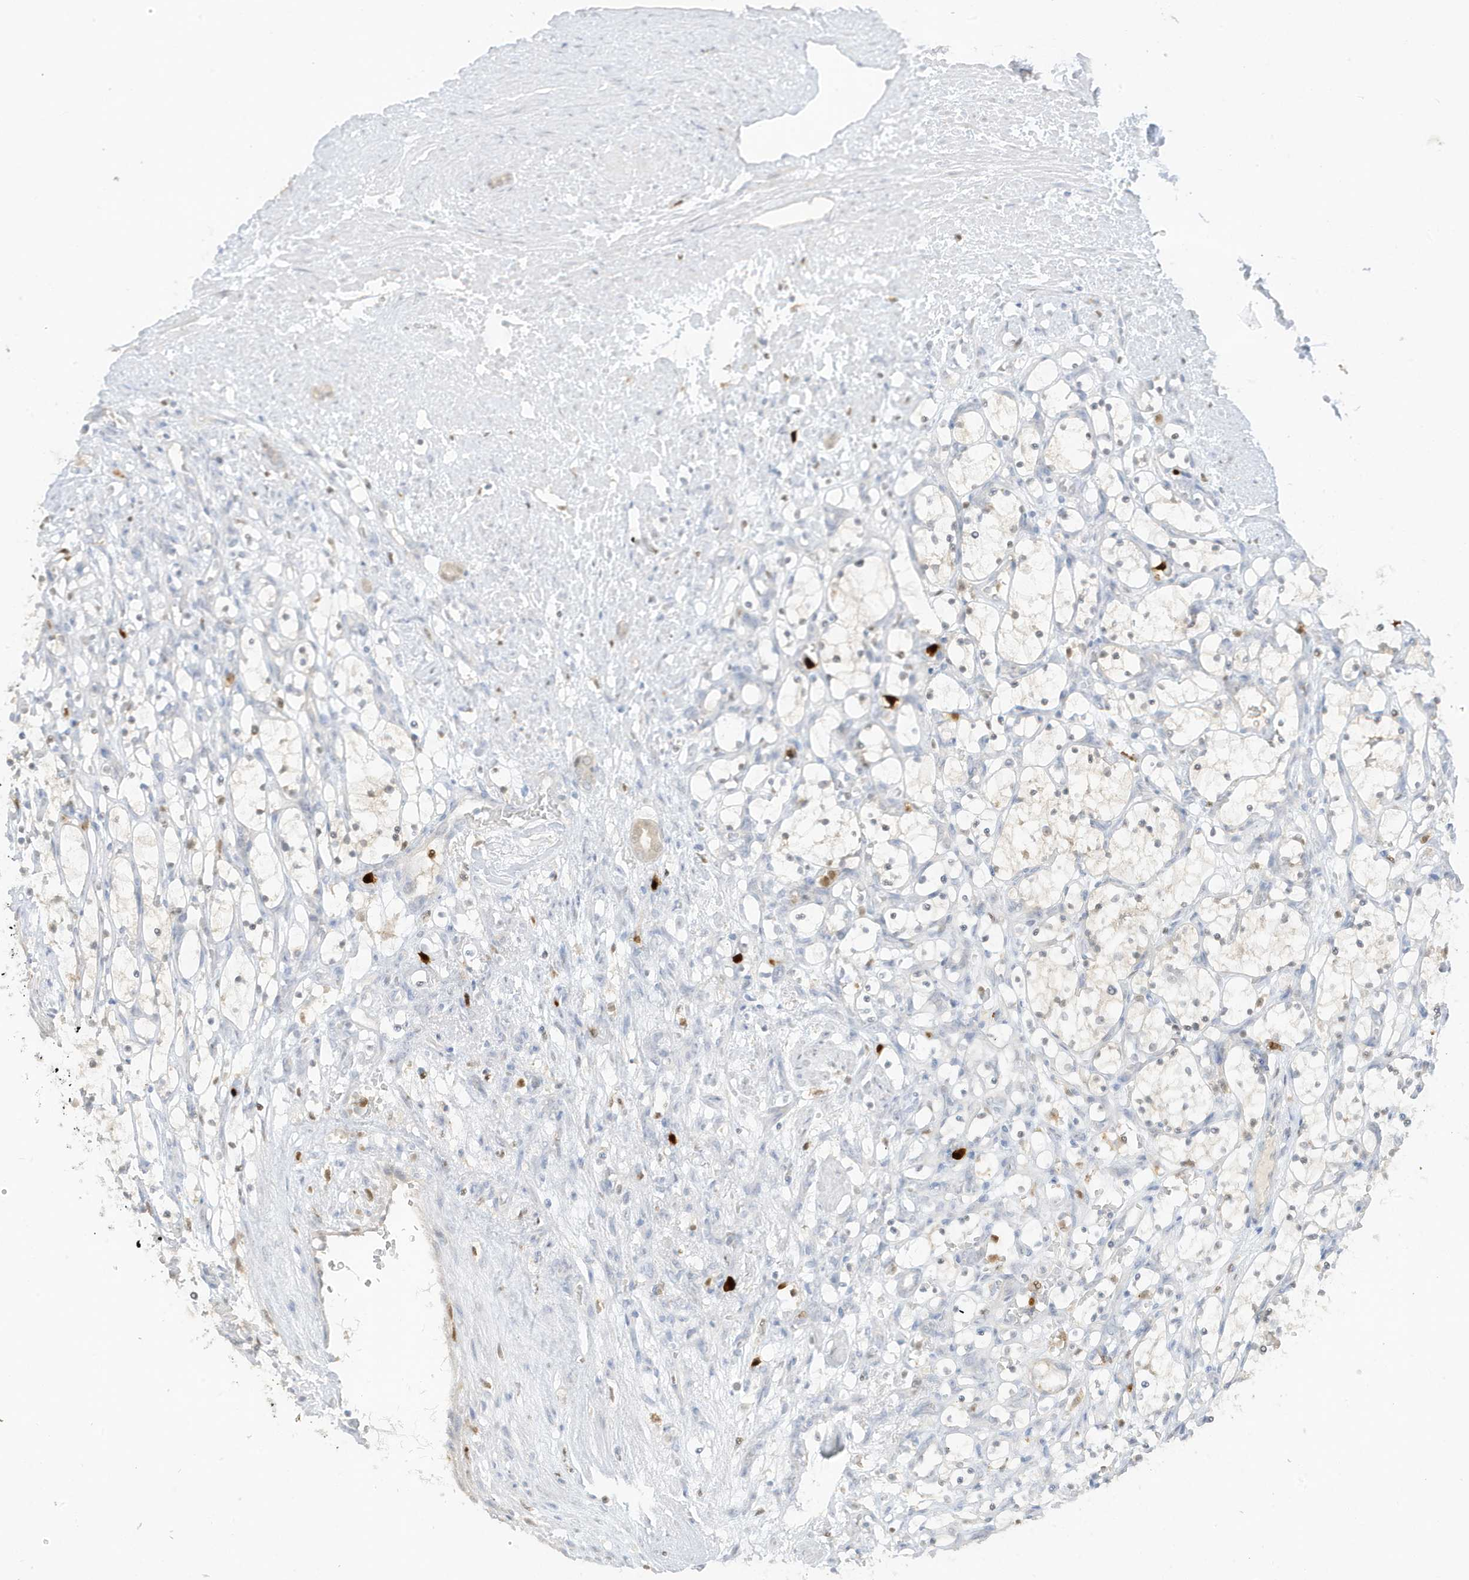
{"staining": {"intensity": "negative", "quantity": "none", "location": "none"}, "tissue": "renal cancer", "cell_type": "Tumor cells", "image_type": "cancer", "snomed": [{"axis": "morphology", "description": "Adenocarcinoma, NOS"}, {"axis": "topography", "description": "Kidney"}], "caption": "Adenocarcinoma (renal) was stained to show a protein in brown. There is no significant staining in tumor cells. Brightfield microscopy of immunohistochemistry (IHC) stained with DAB (3,3'-diaminobenzidine) (brown) and hematoxylin (blue), captured at high magnification.", "gene": "GCA", "patient": {"sex": "female", "age": 69}}